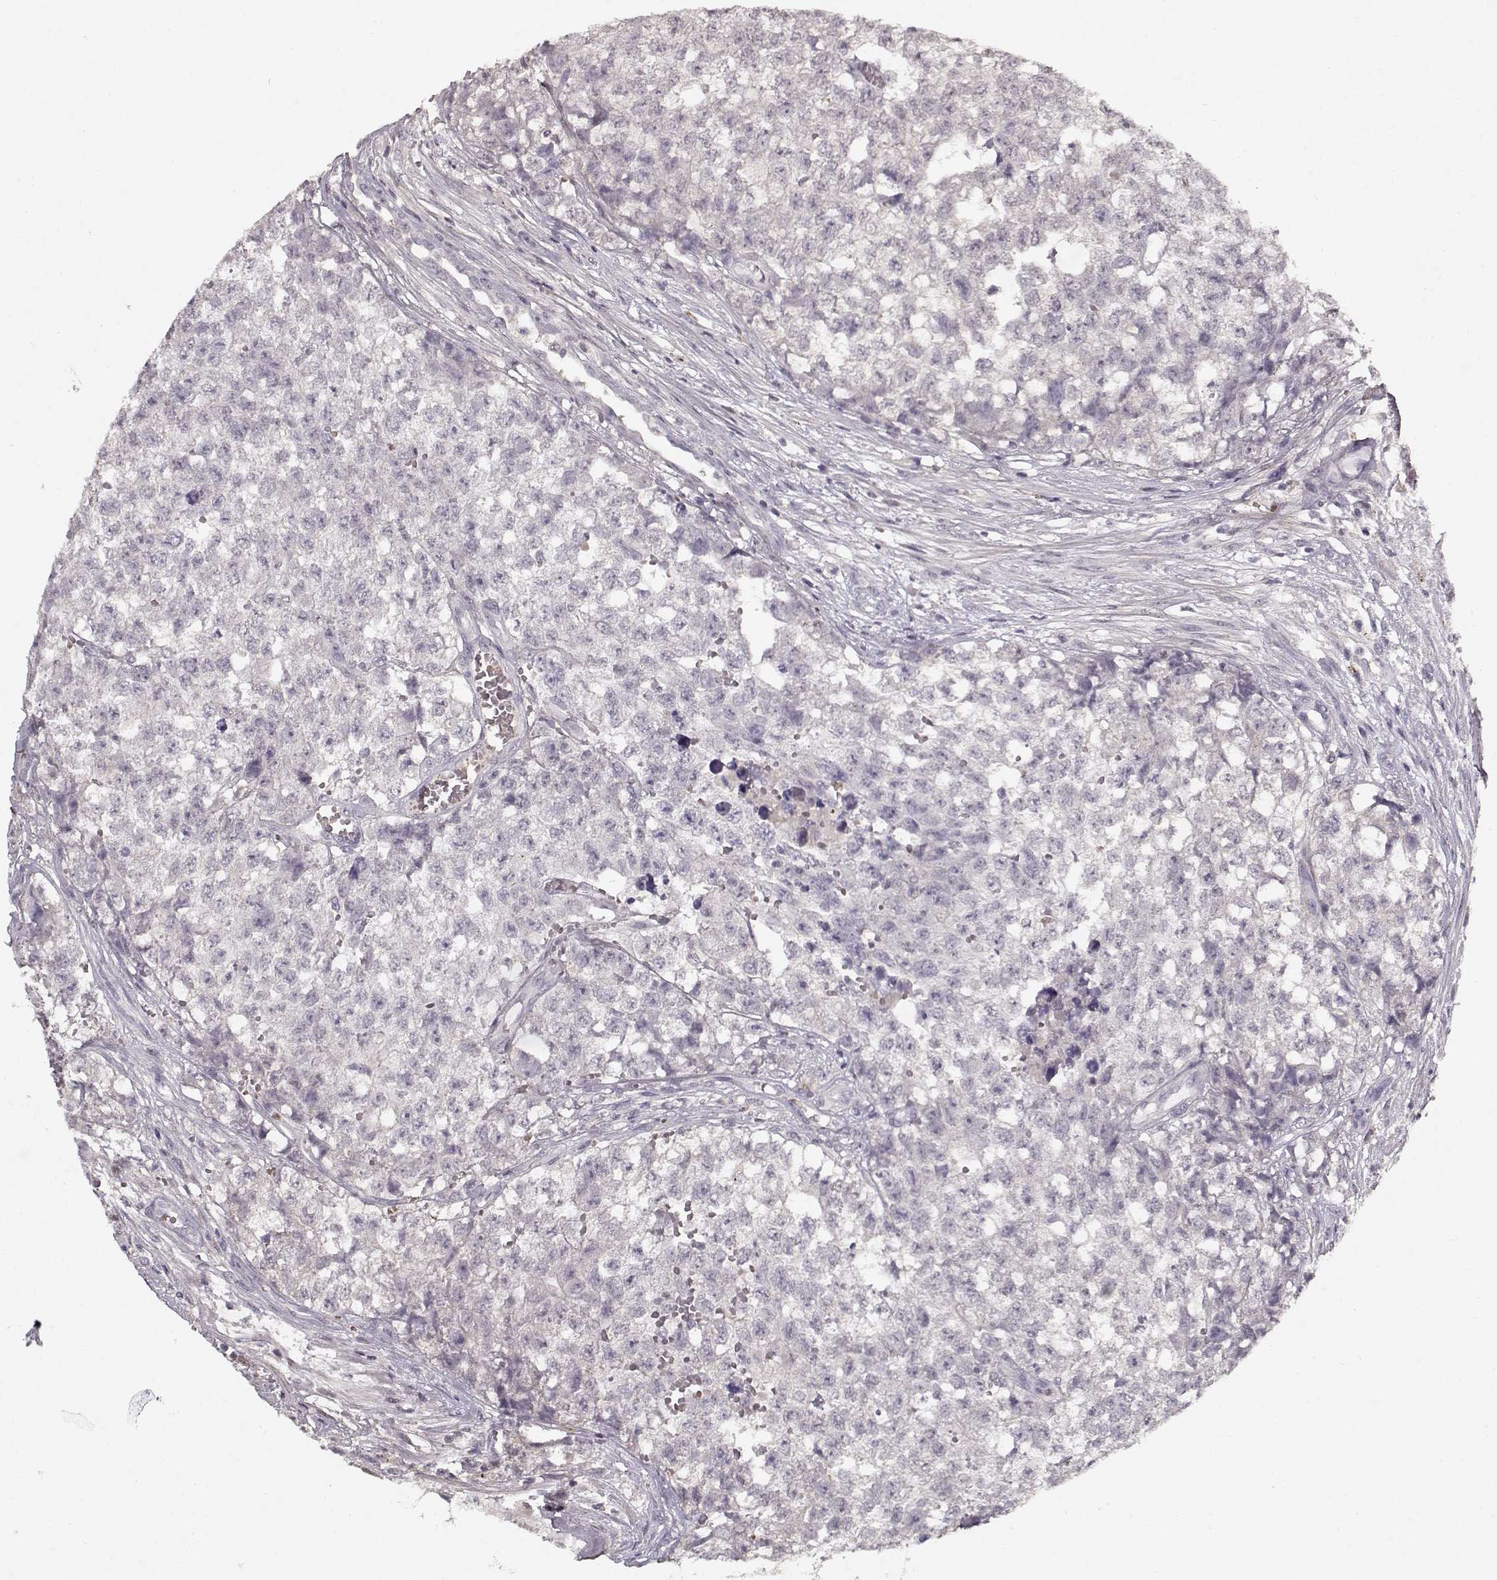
{"staining": {"intensity": "negative", "quantity": "none", "location": "none"}, "tissue": "testis cancer", "cell_type": "Tumor cells", "image_type": "cancer", "snomed": [{"axis": "morphology", "description": "Seminoma, NOS"}, {"axis": "morphology", "description": "Carcinoma, Embryonal, NOS"}, {"axis": "topography", "description": "Testis"}], "caption": "IHC micrograph of neoplastic tissue: testis cancer stained with DAB (3,3'-diaminobenzidine) shows no significant protein staining in tumor cells.", "gene": "LUM", "patient": {"sex": "male", "age": 22}}